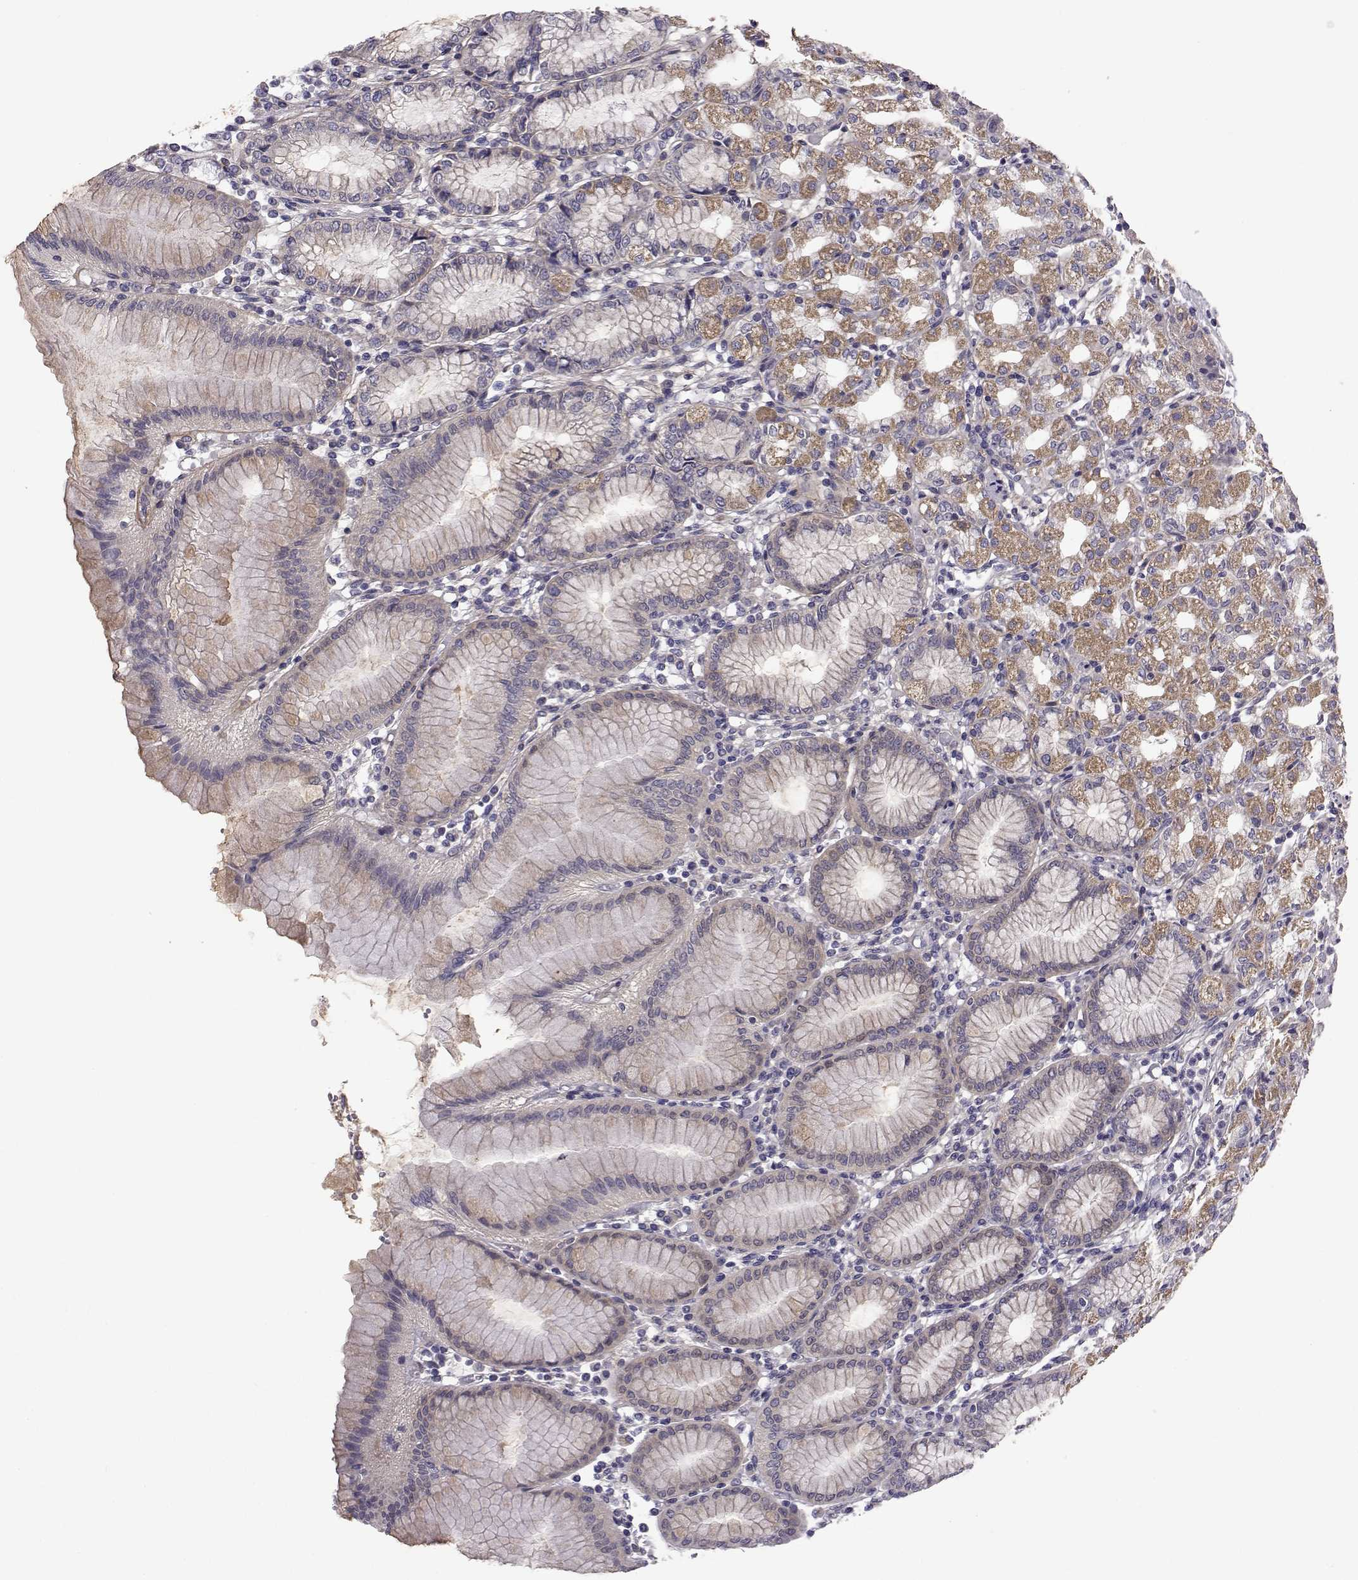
{"staining": {"intensity": "strong", "quantity": "25%-75%", "location": "cytoplasmic/membranous"}, "tissue": "stomach", "cell_type": "Glandular cells", "image_type": "normal", "snomed": [{"axis": "morphology", "description": "Normal tissue, NOS"}, {"axis": "topography", "description": "Skeletal muscle"}, {"axis": "topography", "description": "Stomach"}], "caption": "The image exhibits a brown stain indicating the presence of a protein in the cytoplasmic/membranous of glandular cells in stomach.", "gene": "PEX5L", "patient": {"sex": "female", "age": 57}}